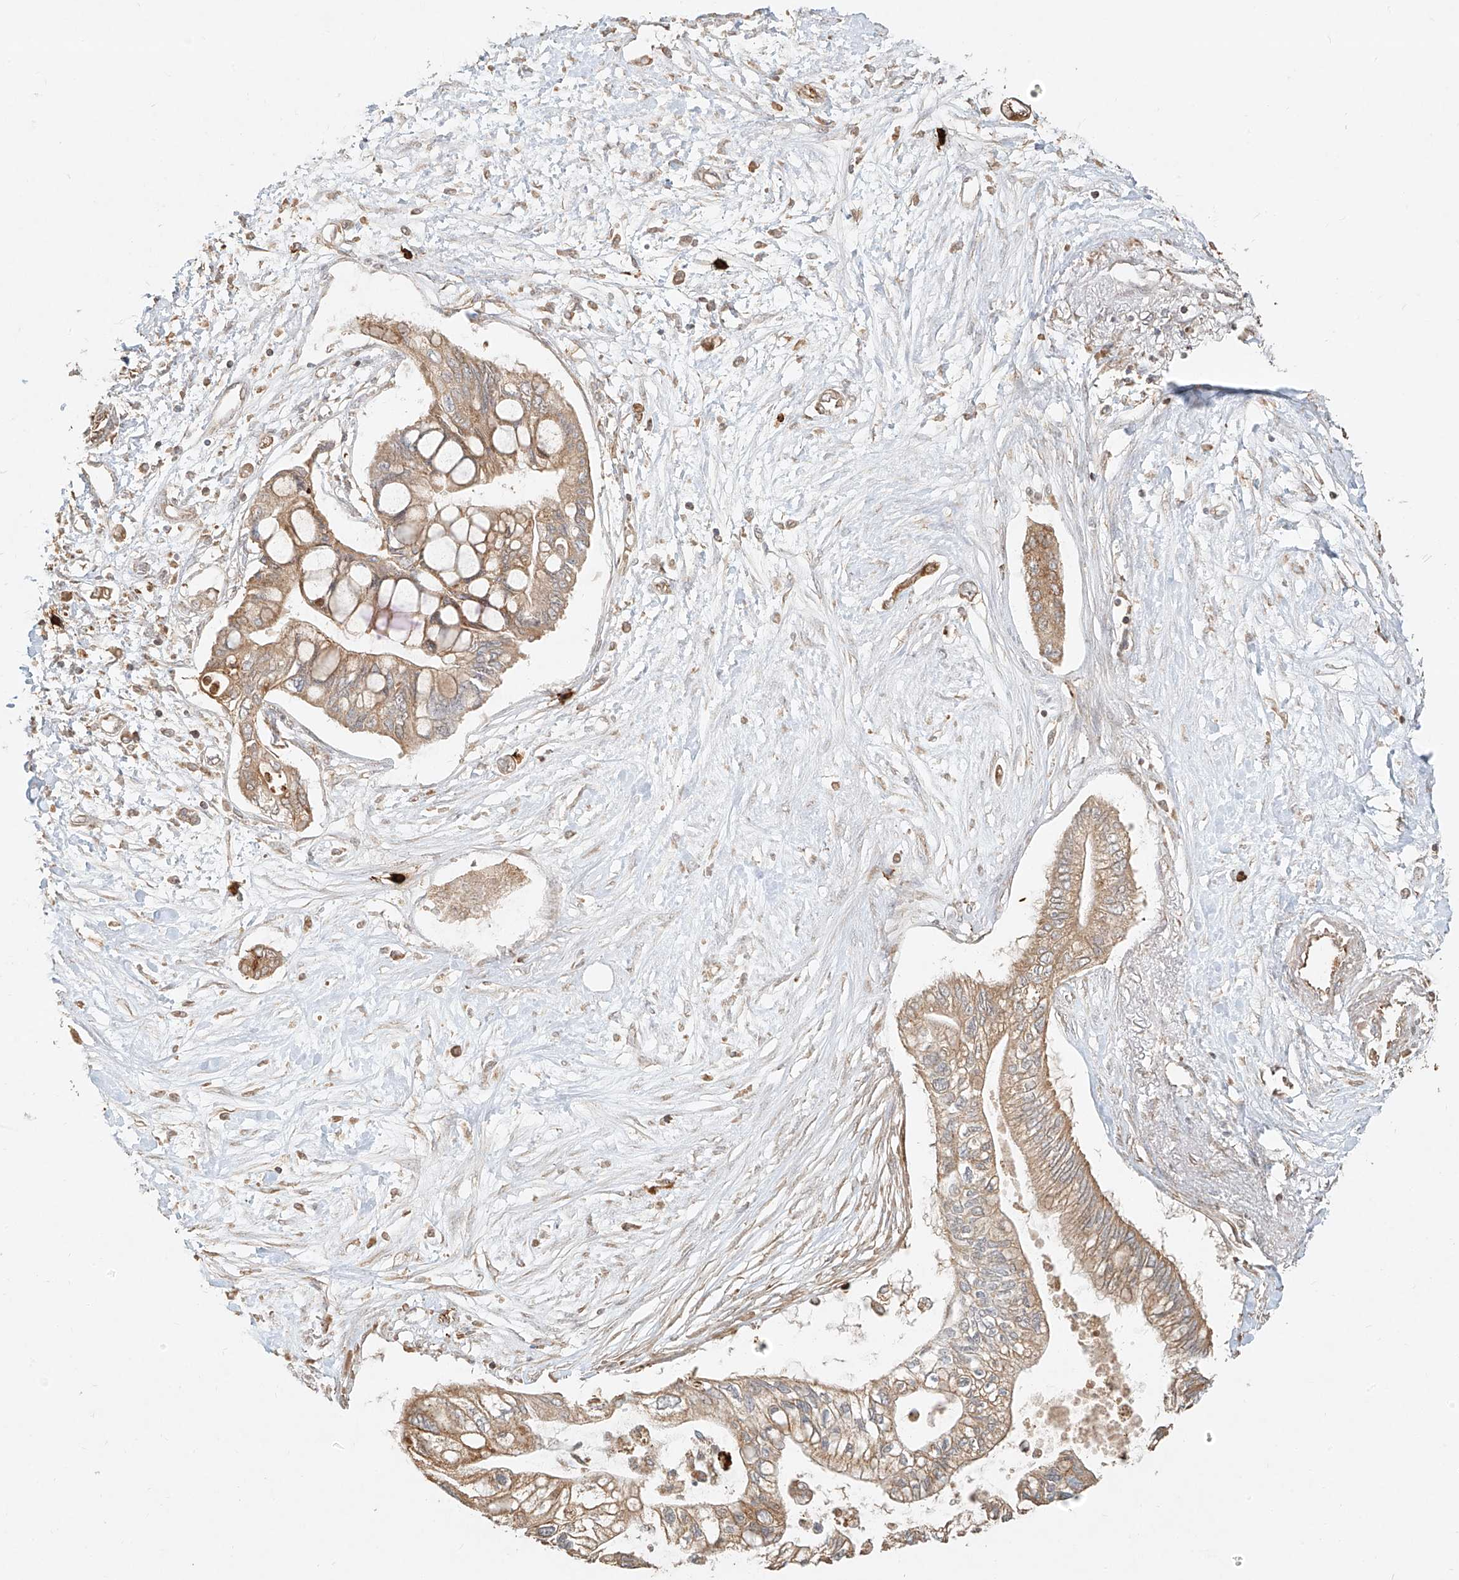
{"staining": {"intensity": "moderate", "quantity": ">75%", "location": "cytoplasmic/membranous"}, "tissue": "pancreatic cancer", "cell_type": "Tumor cells", "image_type": "cancer", "snomed": [{"axis": "morphology", "description": "Adenocarcinoma, NOS"}, {"axis": "topography", "description": "Pancreas"}], "caption": "Immunohistochemical staining of human adenocarcinoma (pancreatic) displays medium levels of moderate cytoplasmic/membranous staining in about >75% of tumor cells. (DAB IHC, brown staining for protein, blue staining for nuclei).", "gene": "EFNB1", "patient": {"sex": "female", "age": 77}}